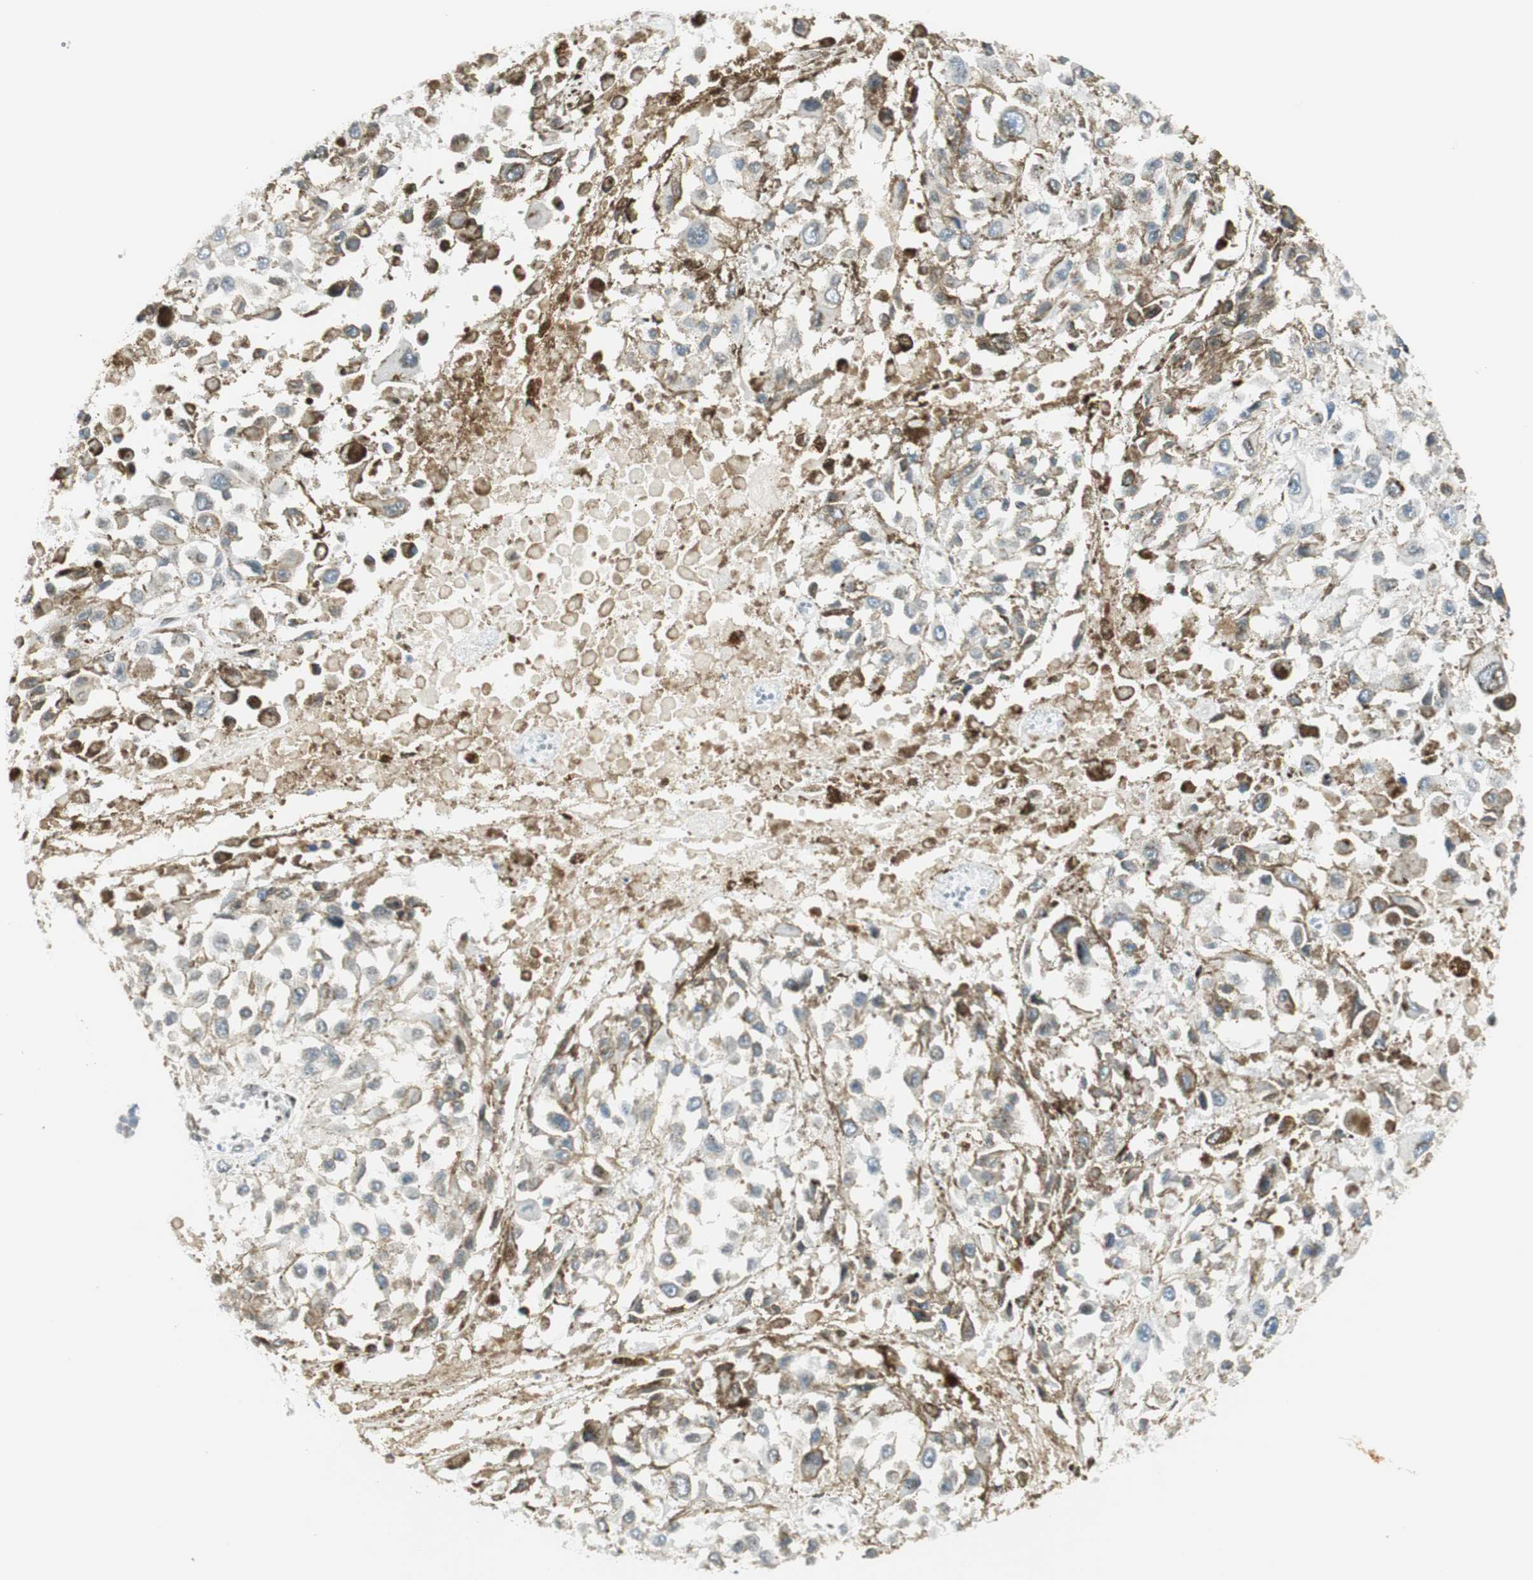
{"staining": {"intensity": "negative", "quantity": "none", "location": "none"}, "tissue": "melanoma", "cell_type": "Tumor cells", "image_type": "cancer", "snomed": [{"axis": "morphology", "description": "Malignant melanoma, Metastatic site"}, {"axis": "topography", "description": "Lymph node"}], "caption": "IHC histopathology image of neoplastic tissue: human malignant melanoma (metastatic site) stained with DAB (3,3'-diaminobenzidine) demonstrates no significant protein expression in tumor cells.", "gene": "TMEM260", "patient": {"sex": "male", "age": 59}}